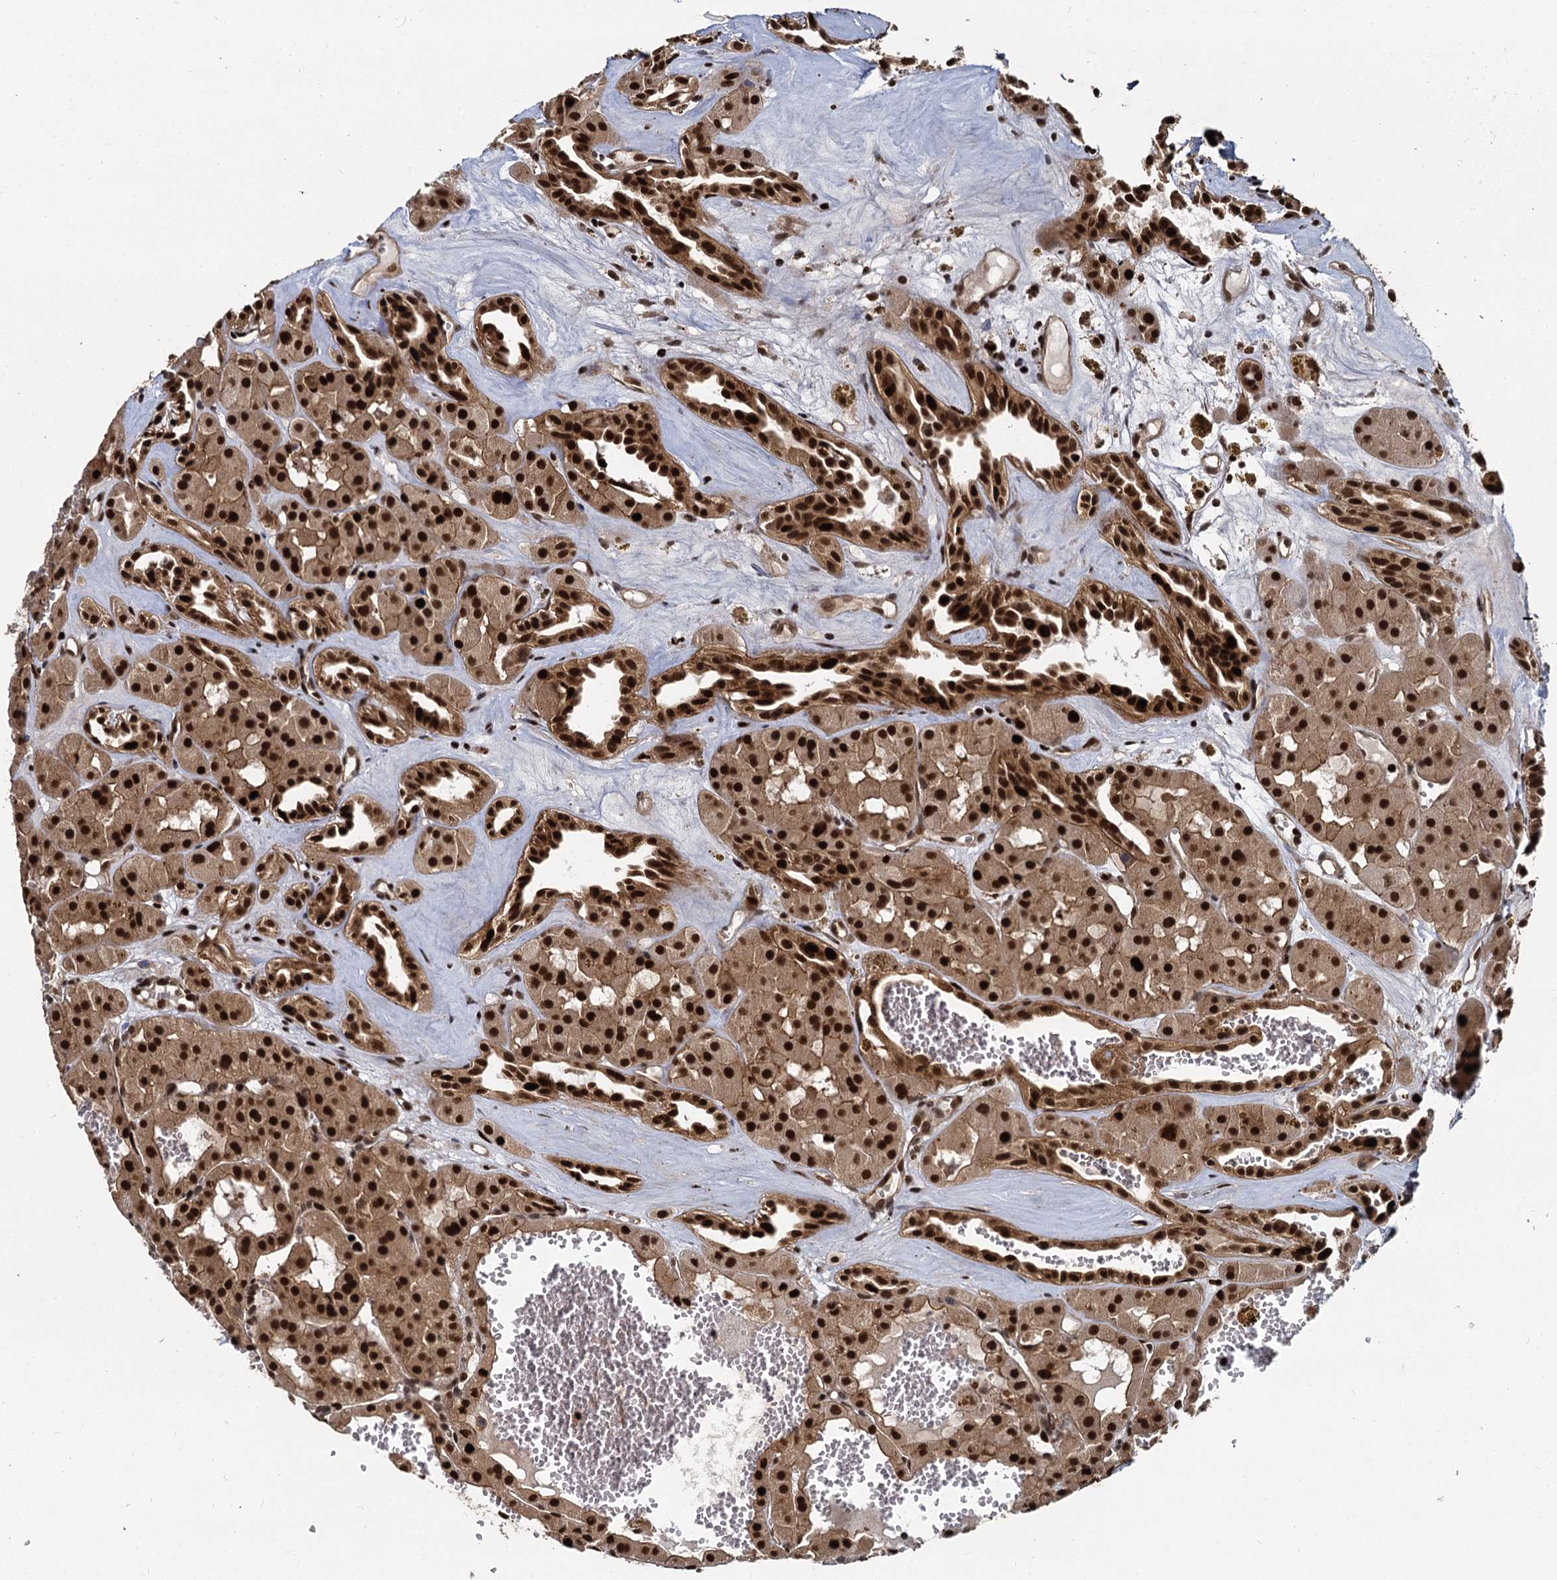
{"staining": {"intensity": "strong", "quantity": ">75%", "location": "cytoplasmic/membranous,nuclear"}, "tissue": "renal cancer", "cell_type": "Tumor cells", "image_type": "cancer", "snomed": [{"axis": "morphology", "description": "Carcinoma, NOS"}, {"axis": "topography", "description": "Kidney"}], "caption": "Immunohistochemistry (IHC) image of carcinoma (renal) stained for a protein (brown), which reveals high levels of strong cytoplasmic/membranous and nuclear expression in about >75% of tumor cells.", "gene": "ANKRD49", "patient": {"sex": "female", "age": 75}}